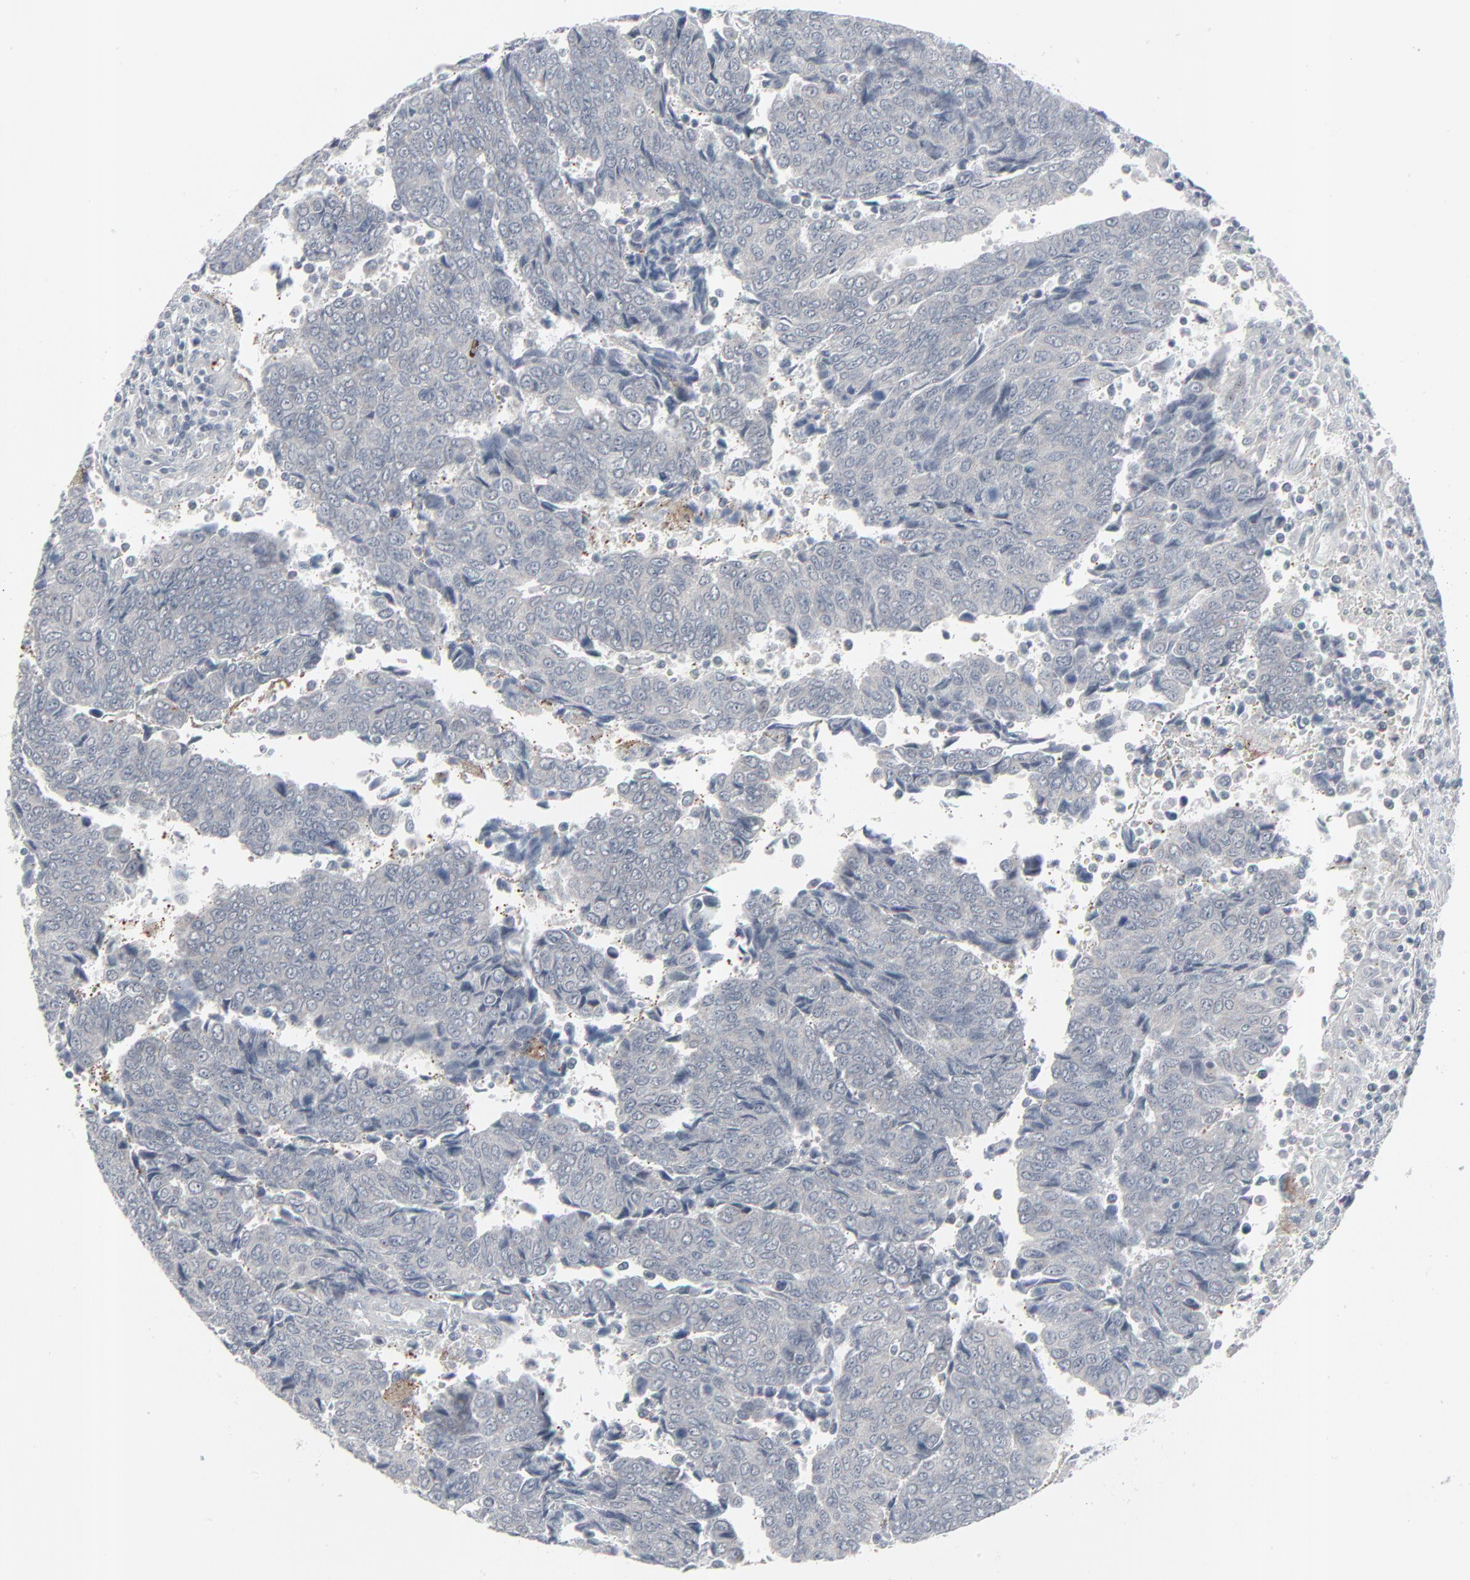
{"staining": {"intensity": "negative", "quantity": "none", "location": "none"}, "tissue": "urothelial cancer", "cell_type": "Tumor cells", "image_type": "cancer", "snomed": [{"axis": "morphology", "description": "Urothelial carcinoma, High grade"}, {"axis": "topography", "description": "Urinary bladder"}], "caption": "Tumor cells are negative for protein expression in human urothelial cancer. (Brightfield microscopy of DAB (3,3'-diaminobenzidine) IHC at high magnification).", "gene": "NEUROD1", "patient": {"sex": "male", "age": 86}}